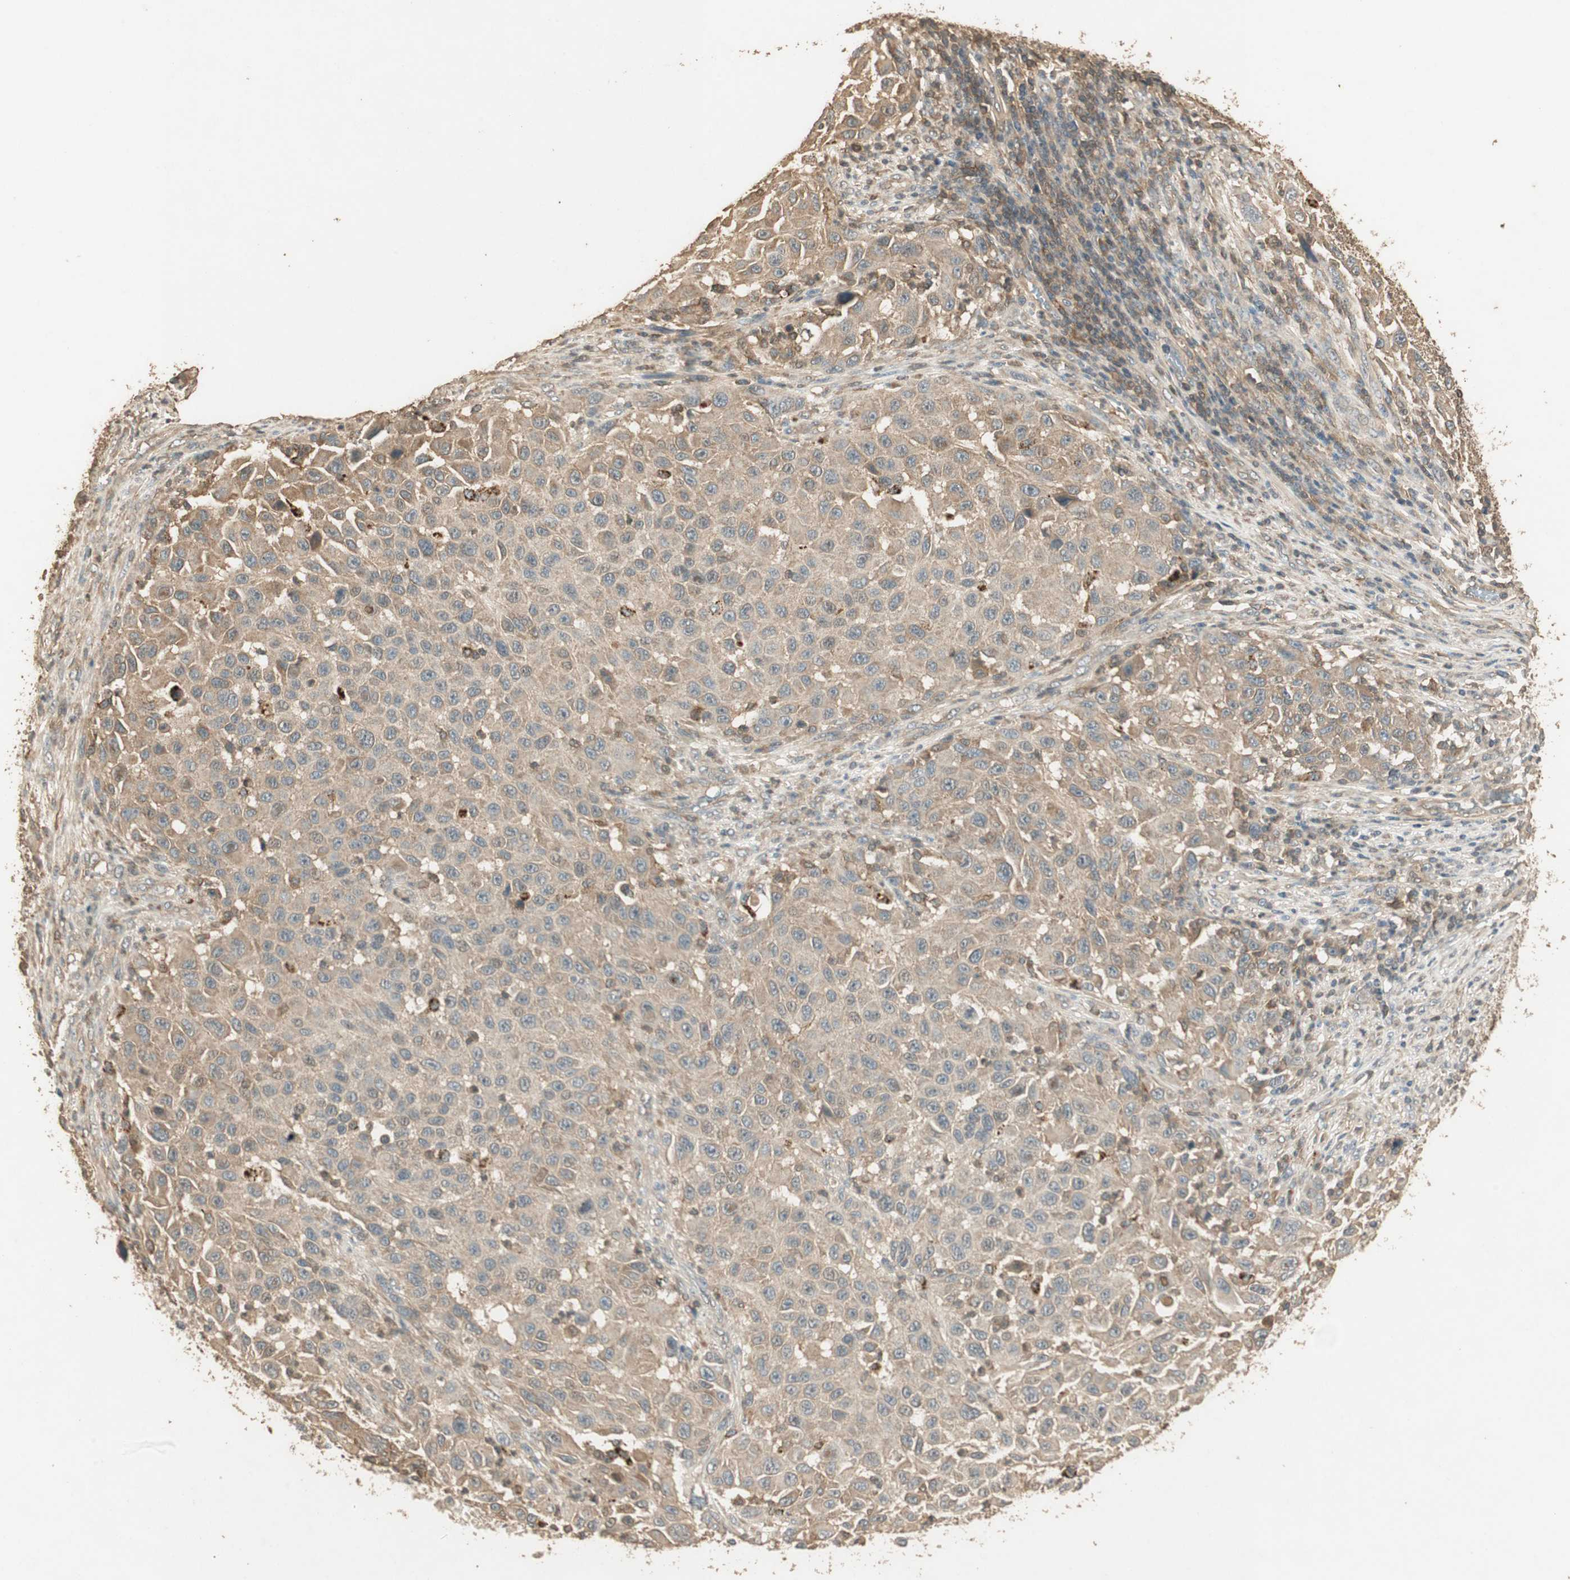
{"staining": {"intensity": "weak", "quantity": ">75%", "location": "cytoplasmic/membranous"}, "tissue": "melanoma", "cell_type": "Tumor cells", "image_type": "cancer", "snomed": [{"axis": "morphology", "description": "Malignant melanoma, Metastatic site"}, {"axis": "topography", "description": "Lymph node"}], "caption": "Melanoma stained with immunohistochemistry exhibits weak cytoplasmic/membranous expression in about >75% of tumor cells.", "gene": "USP2", "patient": {"sex": "male", "age": 61}}